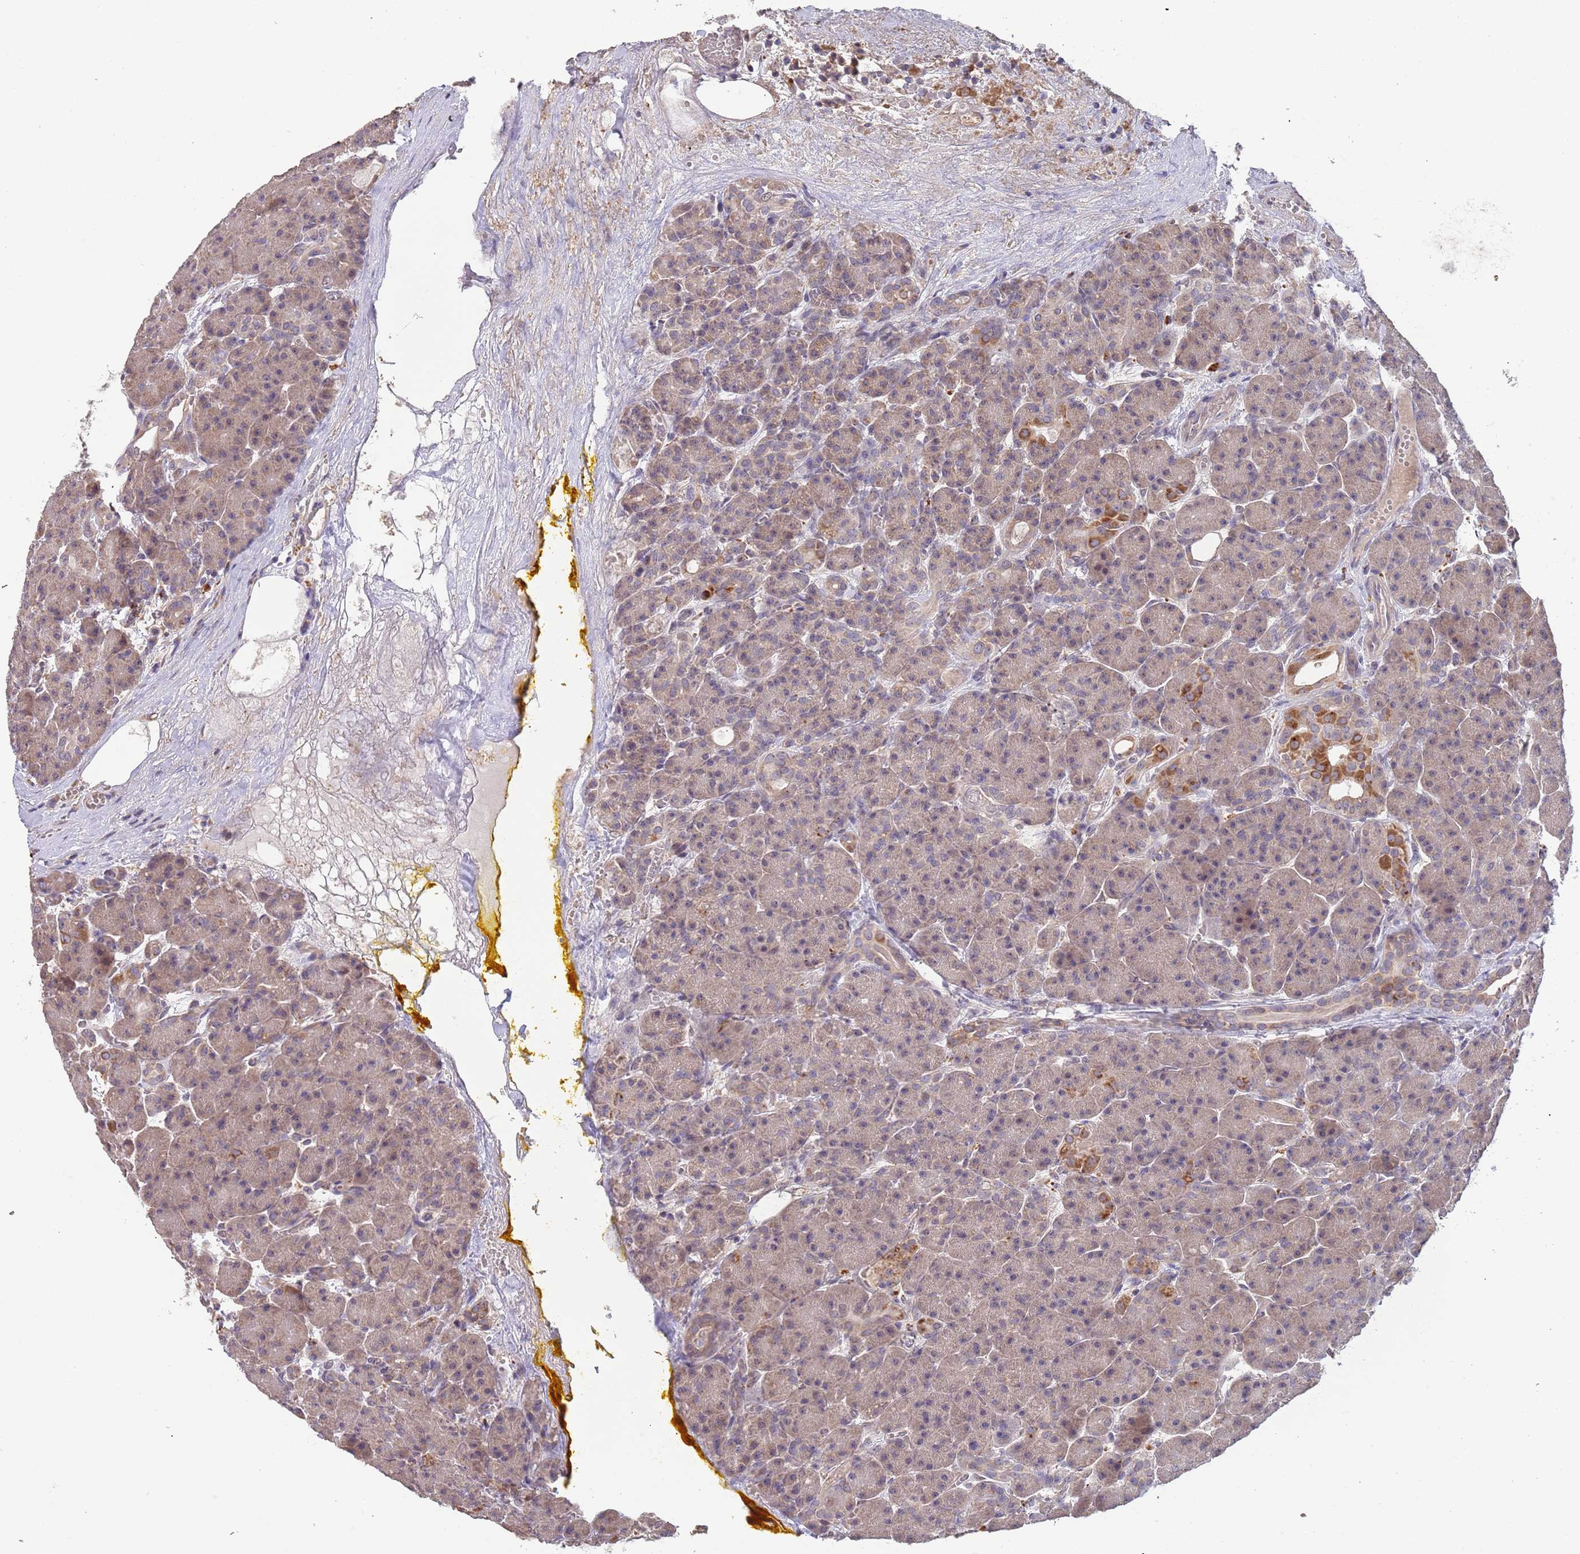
{"staining": {"intensity": "weak", "quantity": "<25%", "location": "cytoplasmic/membranous"}, "tissue": "pancreas", "cell_type": "Exocrine glandular cells", "image_type": "normal", "snomed": [{"axis": "morphology", "description": "Normal tissue, NOS"}, {"axis": "topography", "description": "Pancreas"}], "caption": "Immunohistochemical staining of benign pancreas shows no significant positivity in exocrine glandular cells.", "gene": "TMEM64", "patient": {"sex": "male", "age": 63}}